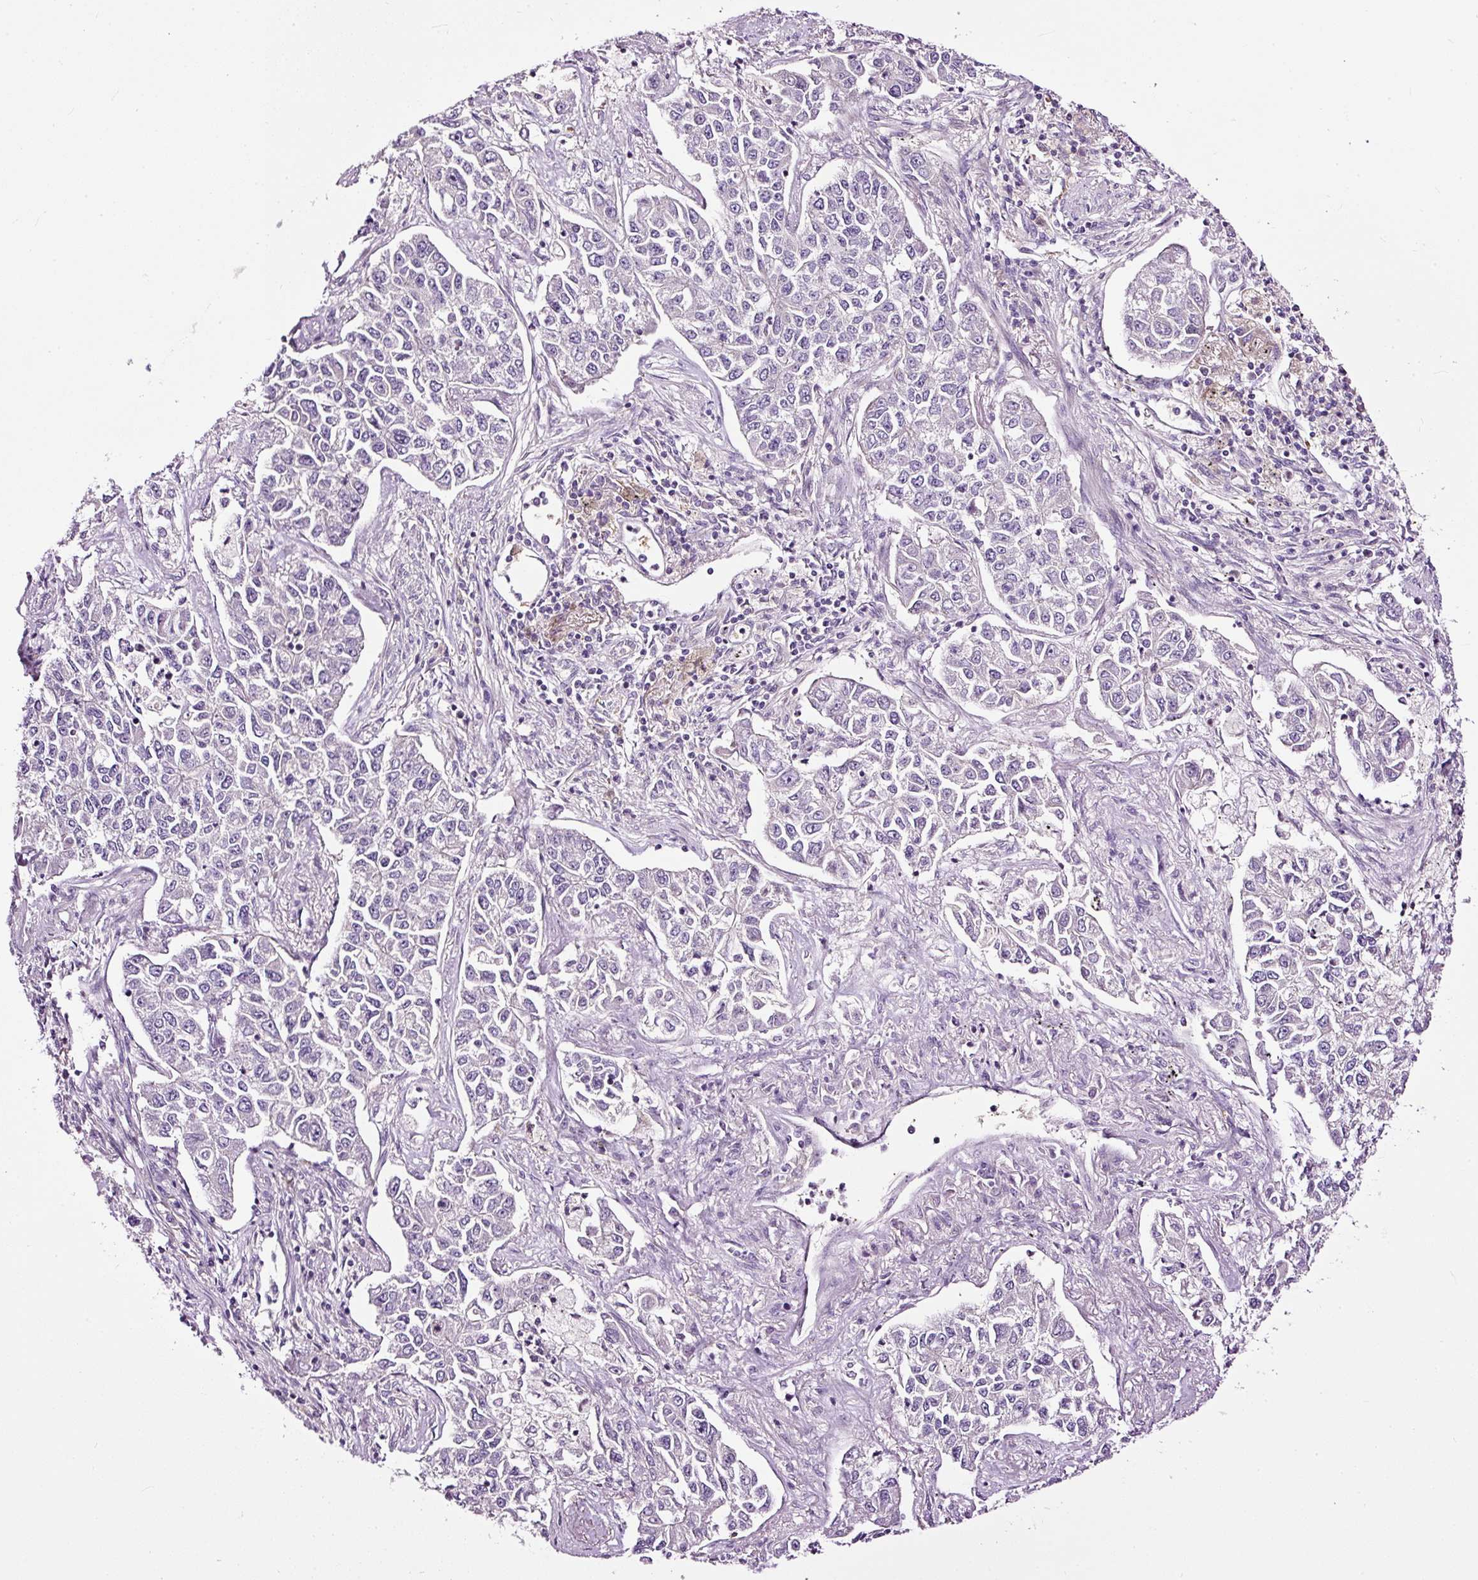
{"staining": {"intensity": "negative", "quantity": "none", "location": "none"}, "tissue": "lung cancer", "cell_type": "Tumor cells", "image_type": "cancer", "snomed": [{"axis": "morphology", "description": "Adenocarcinoma, NOS"}, {"axis": "topography", "description": "Lung"}], "caption": "There is no significant positivity in tumor cells of adenocarcinoma (lung). (Brightfield microscopy of DAB (3,3'-diaminobenzidine) IHC at high magnification).", "gene": "USHBP1", "patient": {"sex": "male", "age": 49}}